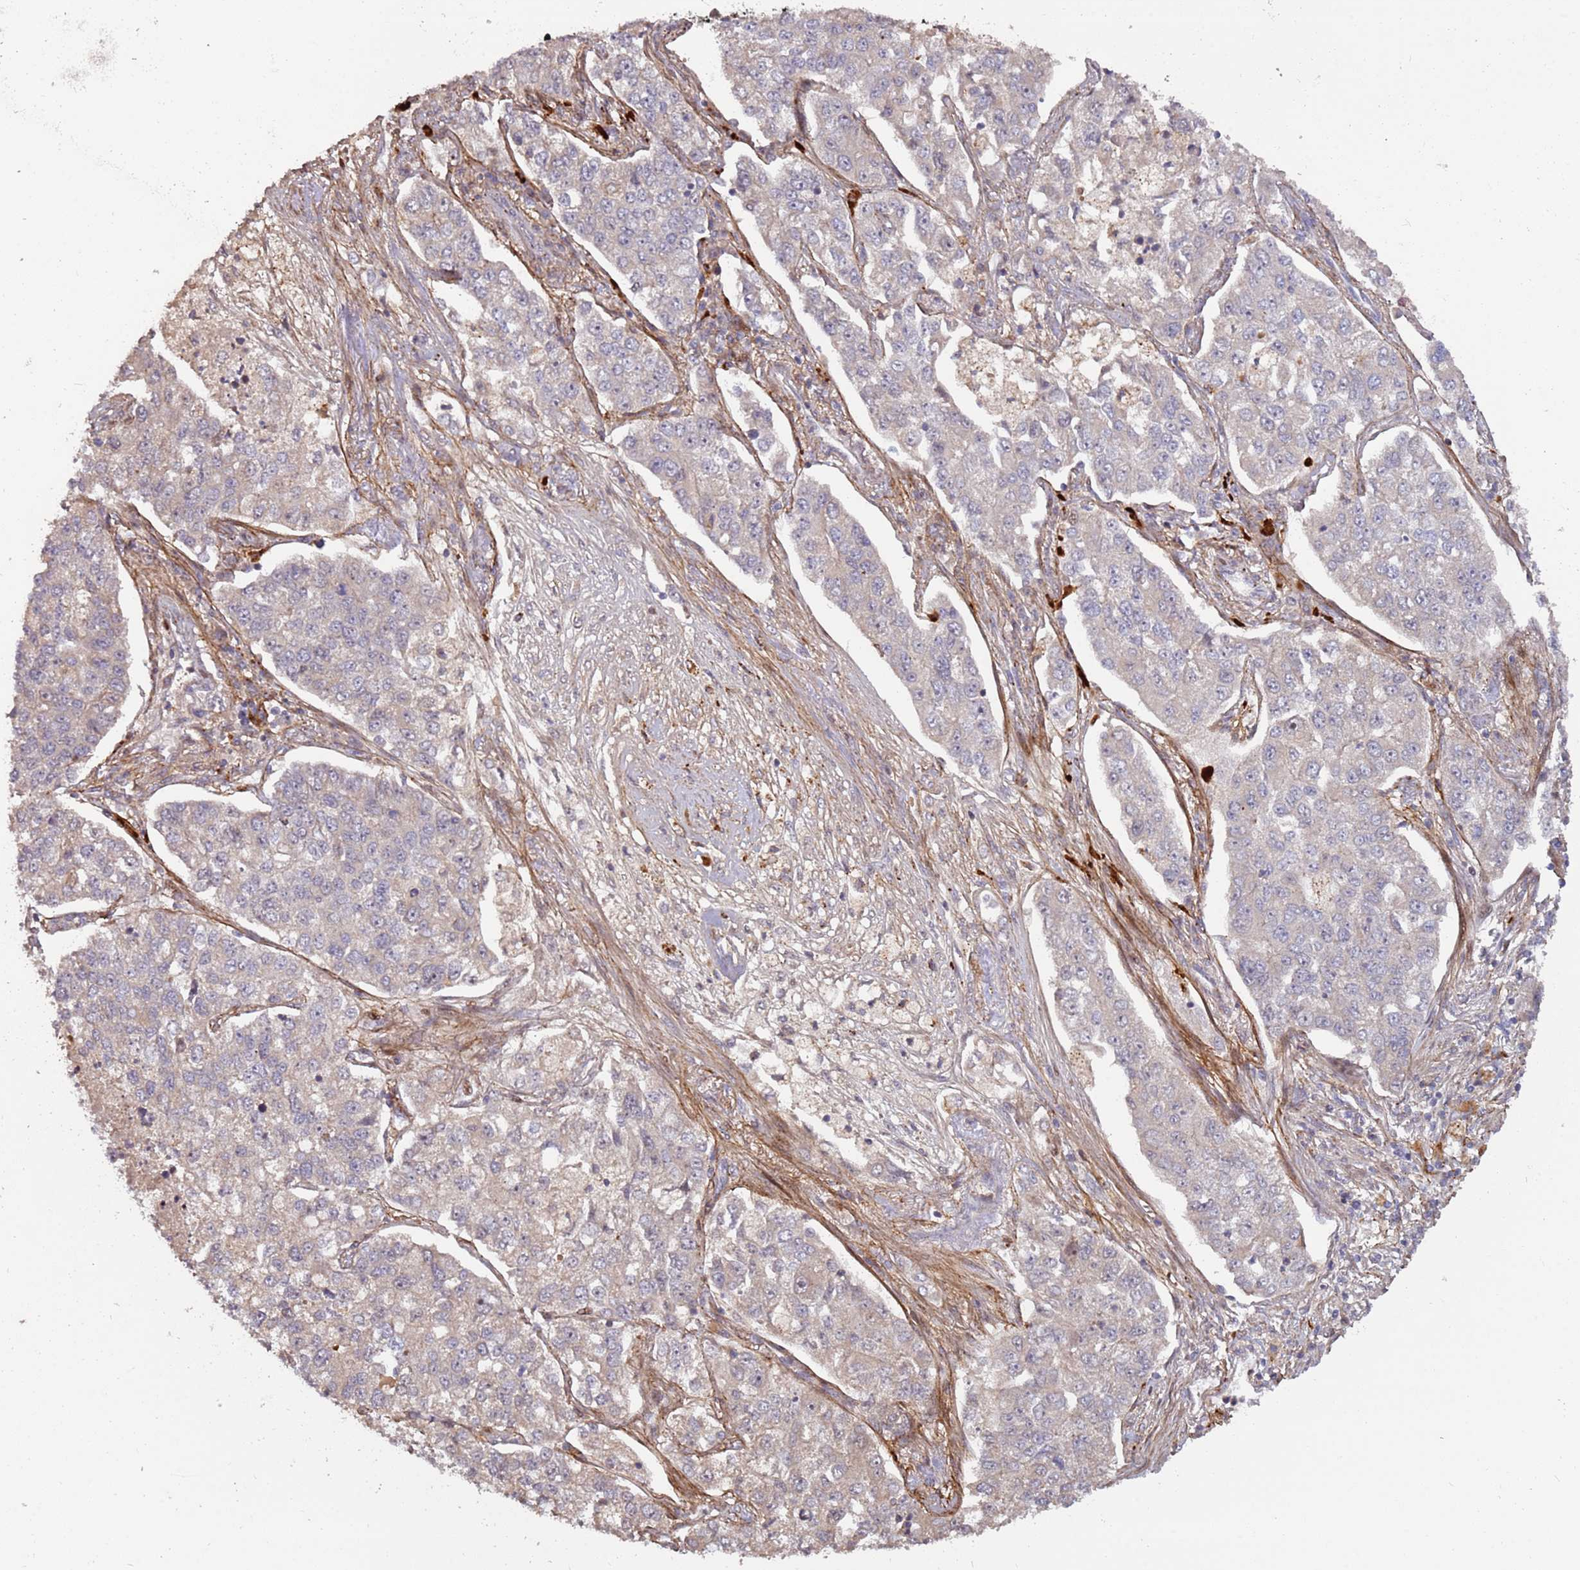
{"staining": {"intensity": "negative", "quantity": "none", "location": "none"}, "tissue": "lung cancer", "cell_type": "Tumor cells", "image_type": "cancer", "snomed": [{"axis": "morphology", "description": "Adenocarcinoma, NOS"}, {"axis": "topography", "description": "Lung"}], "caption": "IHC of human lung cancer (adenocarcinoma) shows no staining in tumor cells.", "gene": "RHBDL1", "patient": {"sex": "male", "age": 49}}